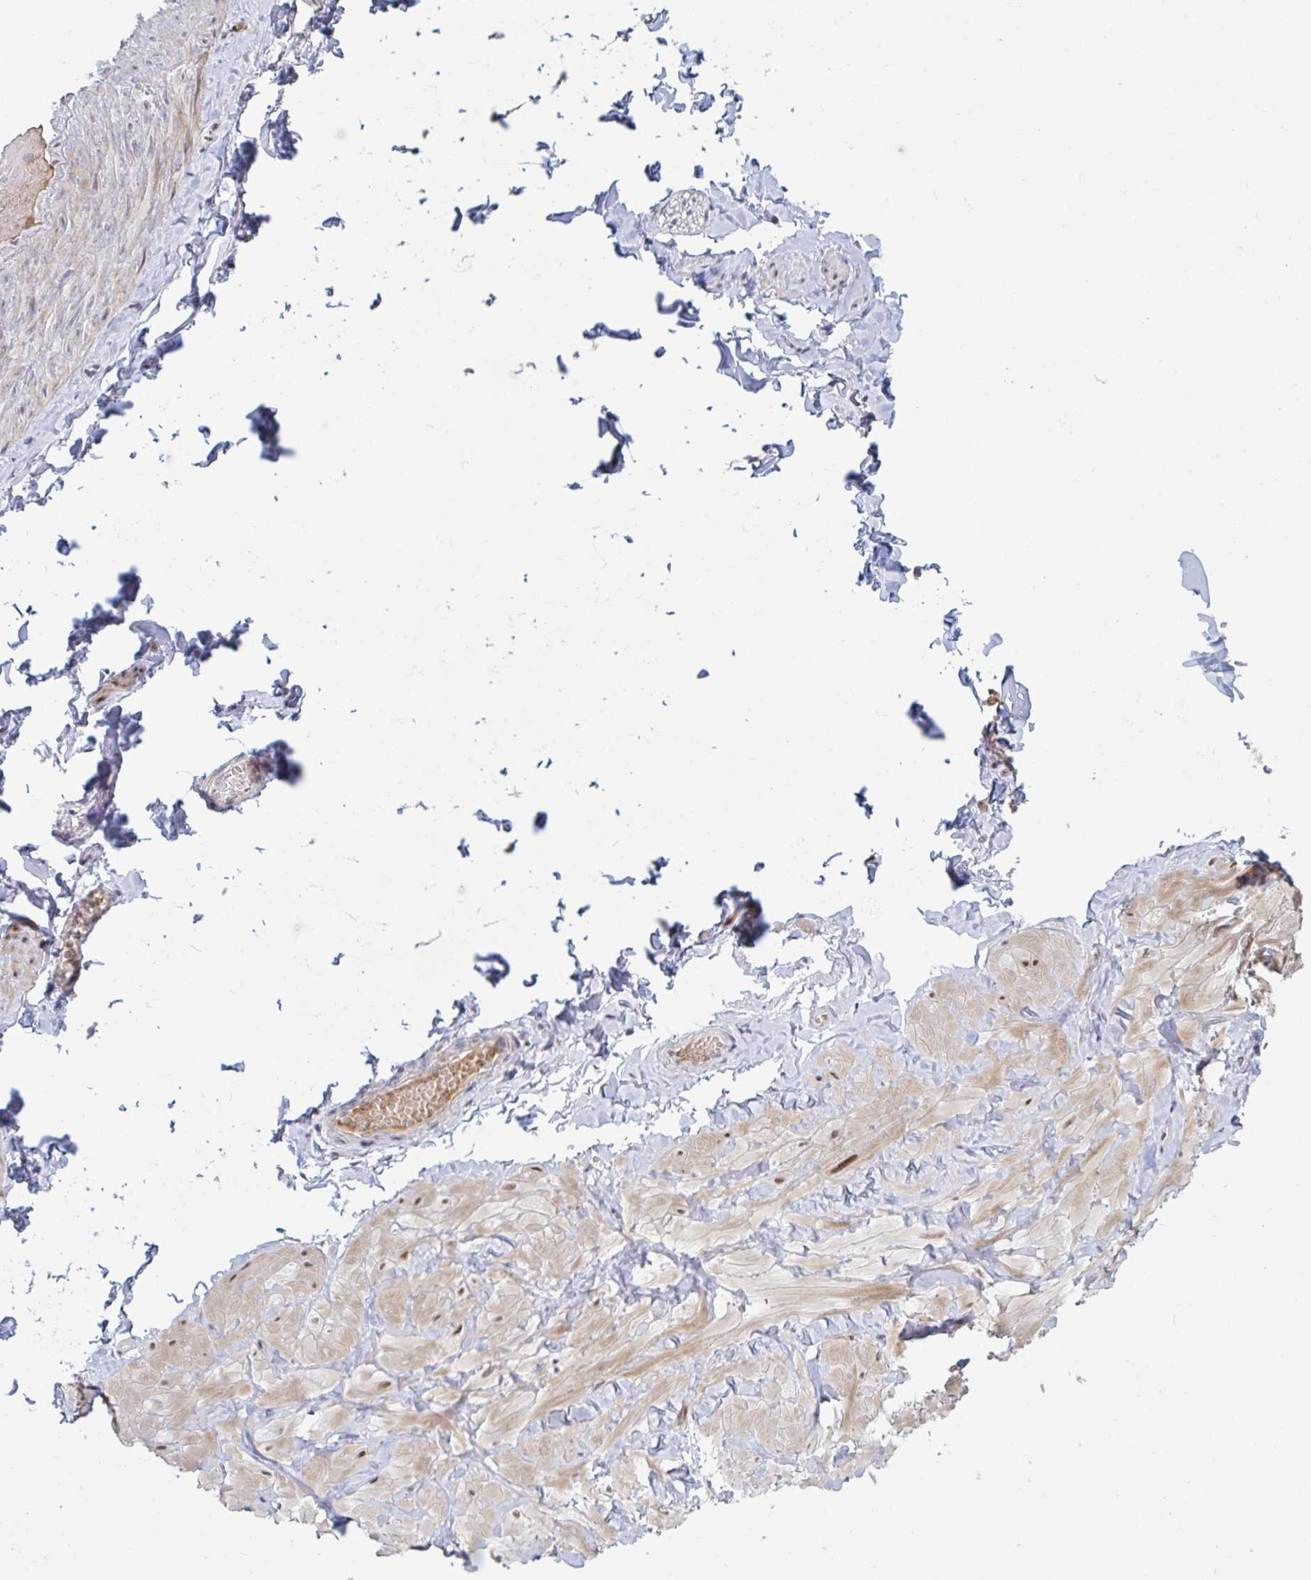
{"staining": {"intensity": "negative", "quantity": "none", "location": "none"}, "tissue": "adipose tissue", "cell_type": "Adipocytes", "image_type": "normal", "snomed": [{"axis": "morphology", "description": "Normal tissue, NOS"}, {"axis": "topography", "description": "Soft tissue"}, {"axis": "topography", "description": "Adipose tissue"}, {"axis": "topography", "description": "Vascular tissue"}, {"axis": "topography", "description": "Peripheral nerve tissue"}], "caption": "An image of adipose tissue stained for a protein demonstrates no brown staining in adipocytes.", "gene": "BCL7B", "patient": {"sex": "male", "age": 29}}